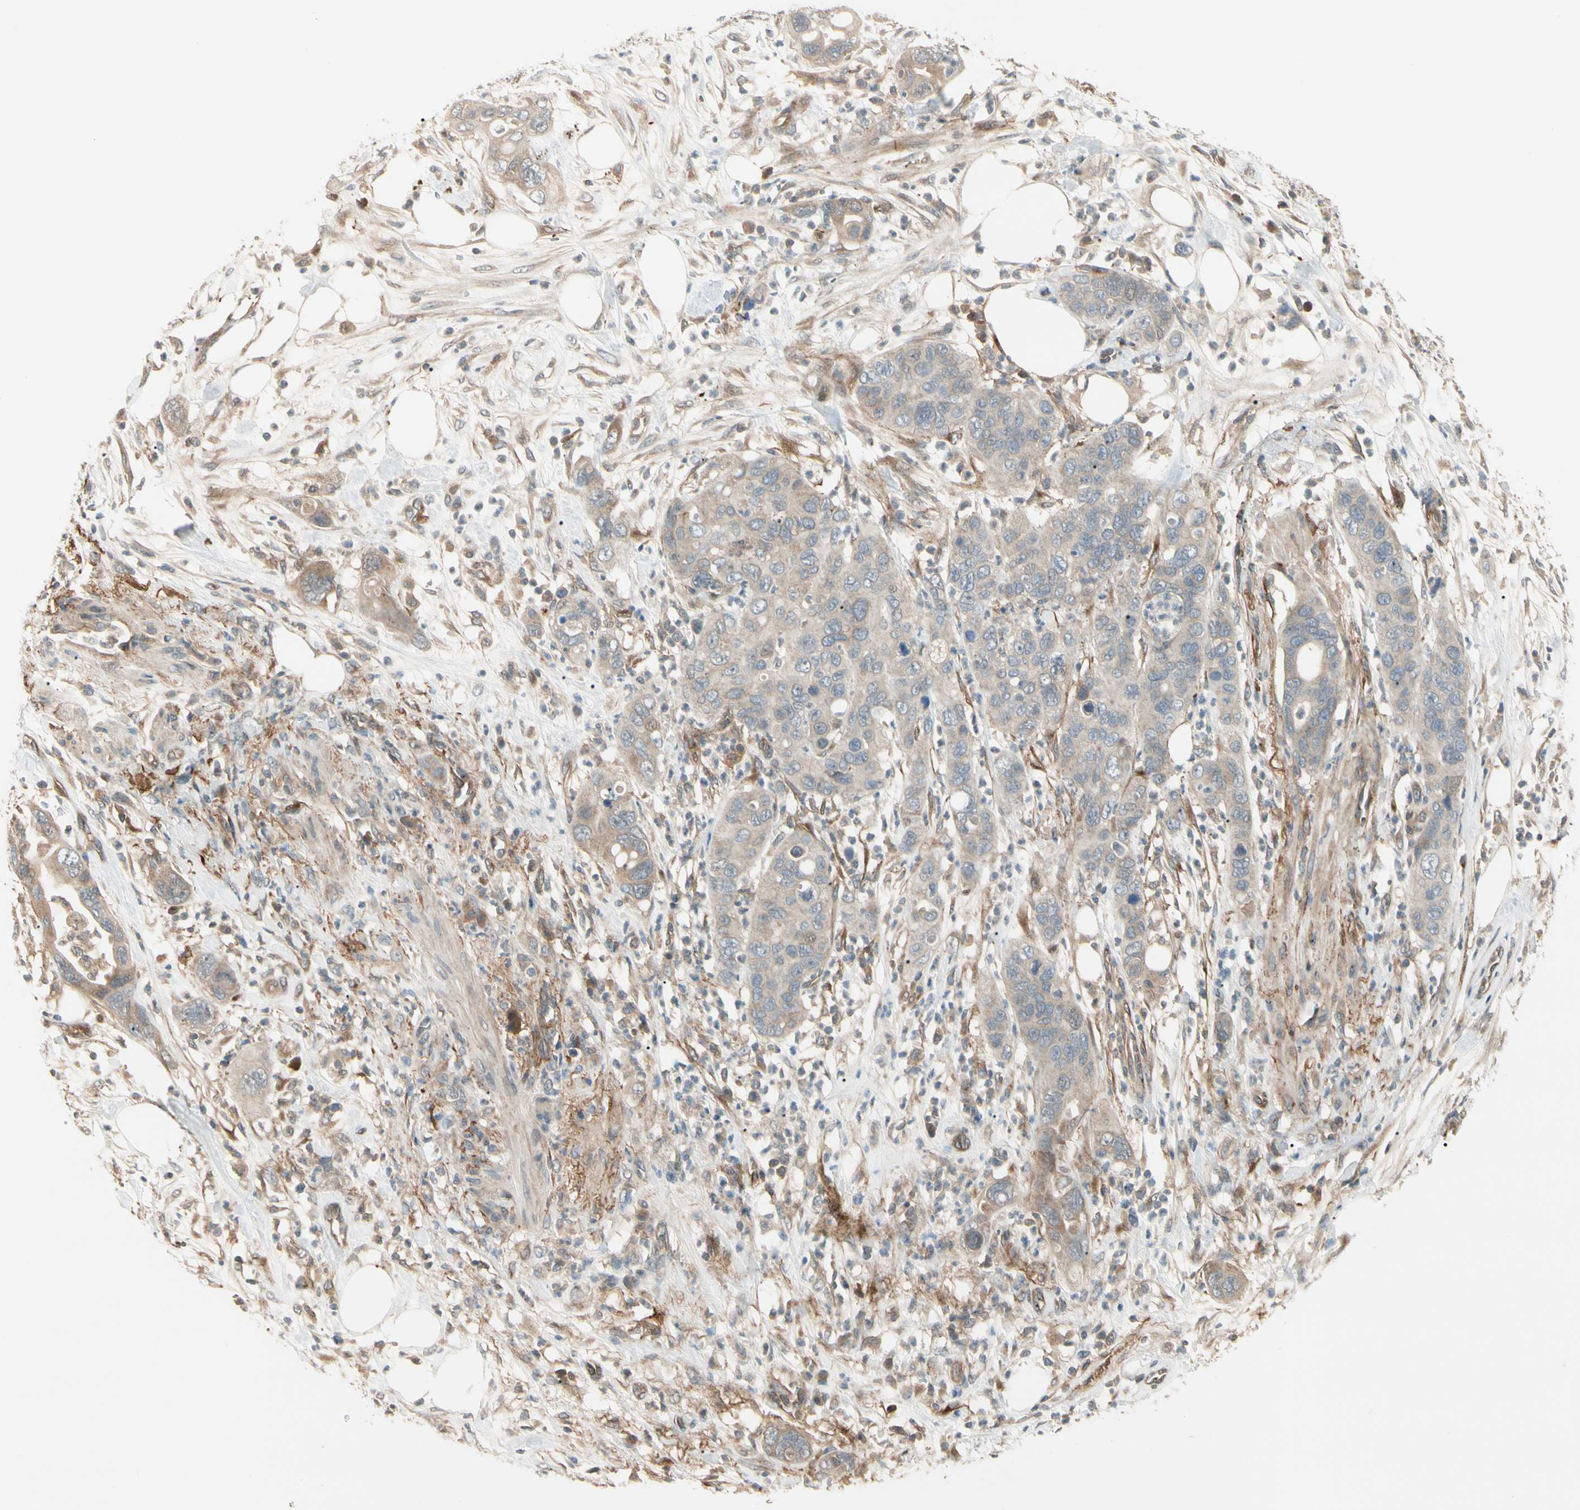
{"staining": {"intensity": "moderate", "quantity": ">75%", "location": "cytoplasmic/membranous"}, "tissue": "pancreatic cancer", "cell_type": "Tumor cells", "image_type": "cancer", "snomed": [{"axis": "morphology", "description": "Adenocarcinoma, NOS"}, {"axis": "topography", "description": "Pancreas"}], "caption": "Brown immunohistochemical staining in human pancreatic cancer exhibits moderate cytoplasmic/membranous staining in about >75% of tumor cells.", "gene": "F2R", "patient": {"sex": "female", "age": 71}}